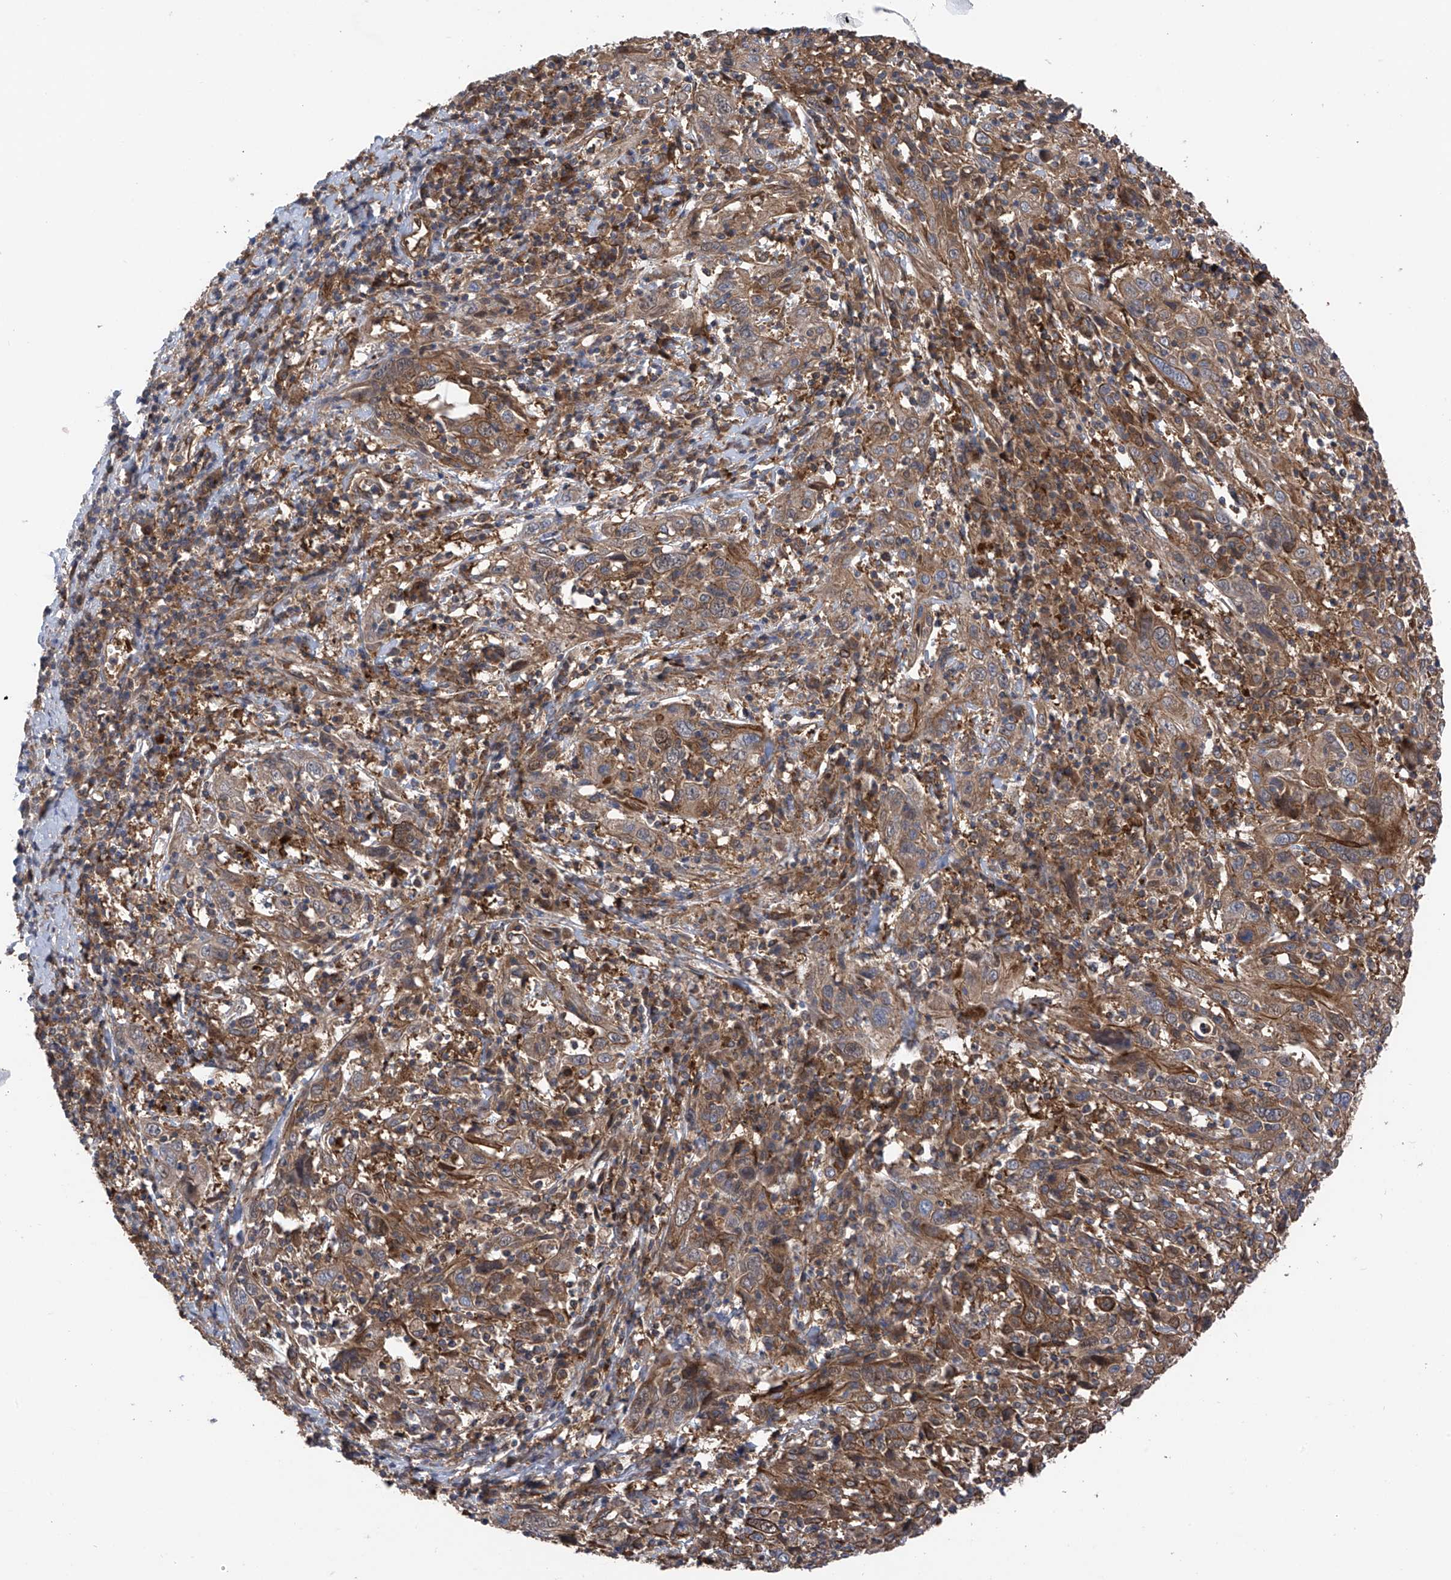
{"staining": {"intensity": "moderate", "quantity": ">75%", "location": "cytoplasmic/membranous"}, "tissue": "cervical cancer", "cell_type": "Tumor cells", "image_type": "cancer", "snomed": [{"axis": "morphology", "description": "Squamous cell carcinoma, NOS"}, {"axis": "topography", "description": "Cervix"}], "caption": "Immunohistochemical staining of cervical squamous cell carcinoma displays medium levels of moderate cytoplasmic/membranous protein positivity in about >75% of tumor cells. (IHC, brightfield microscopy, high magnification).", "gene": "CHPF", "patient": {"sex": "female", "age": 46}}